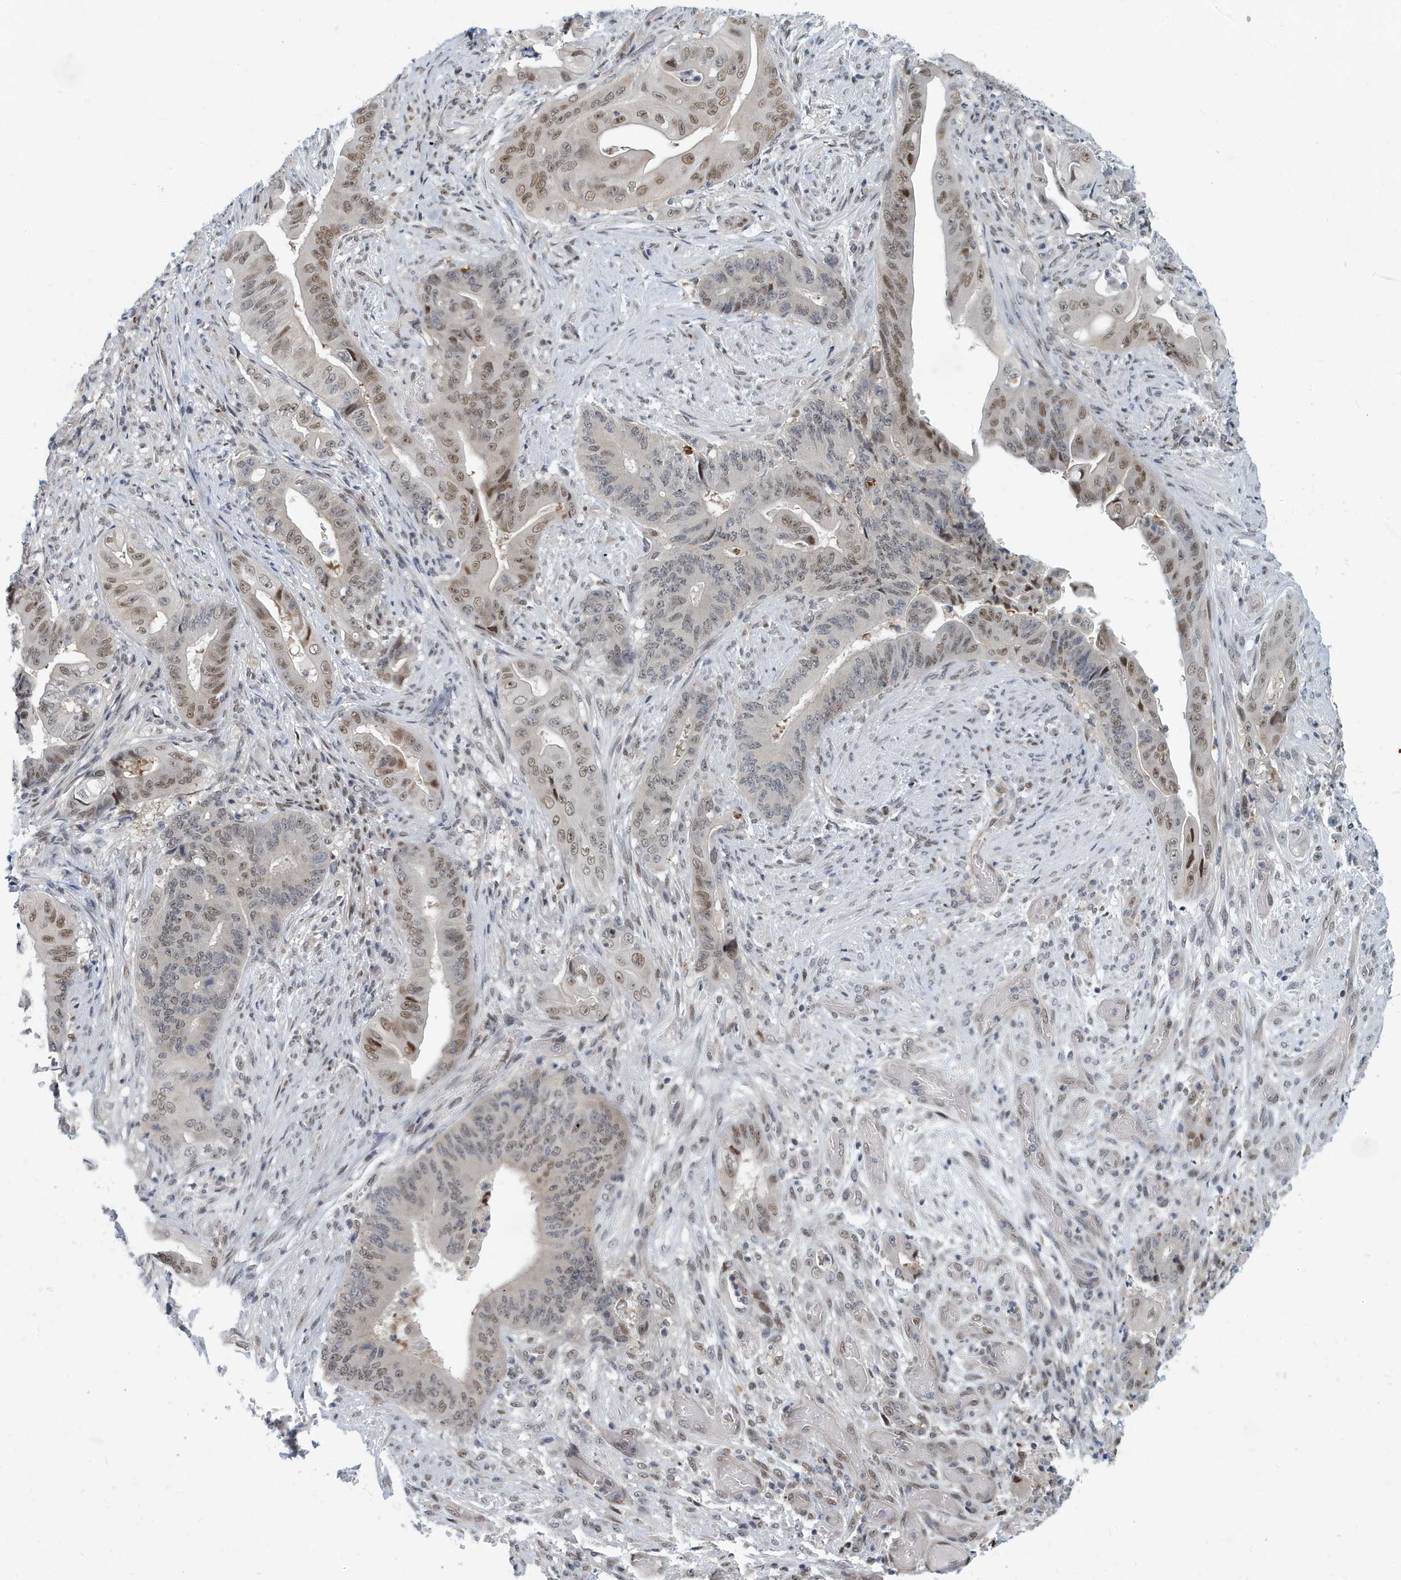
{"staining": {"intensity": "moderate", "quantity": "25%-75%", "location": "nuclear"}, "tissue": "stomach cancer", "cell_type": "Tumor cells", "image_type": "cancer", "snomed": [{"axis": "morphology", "description": "Adenocarcinoma, NOS"}, {"axis": "topography", "description": "Stomach"}], "caption": "This histopathology image reveals IHC staining of stomach cancer, with medium moderate nuclear positivity in approximately 25%-75% of tumor cells.", "gene": "KIF15", "patient": {"sex": "female", "age": 73}}